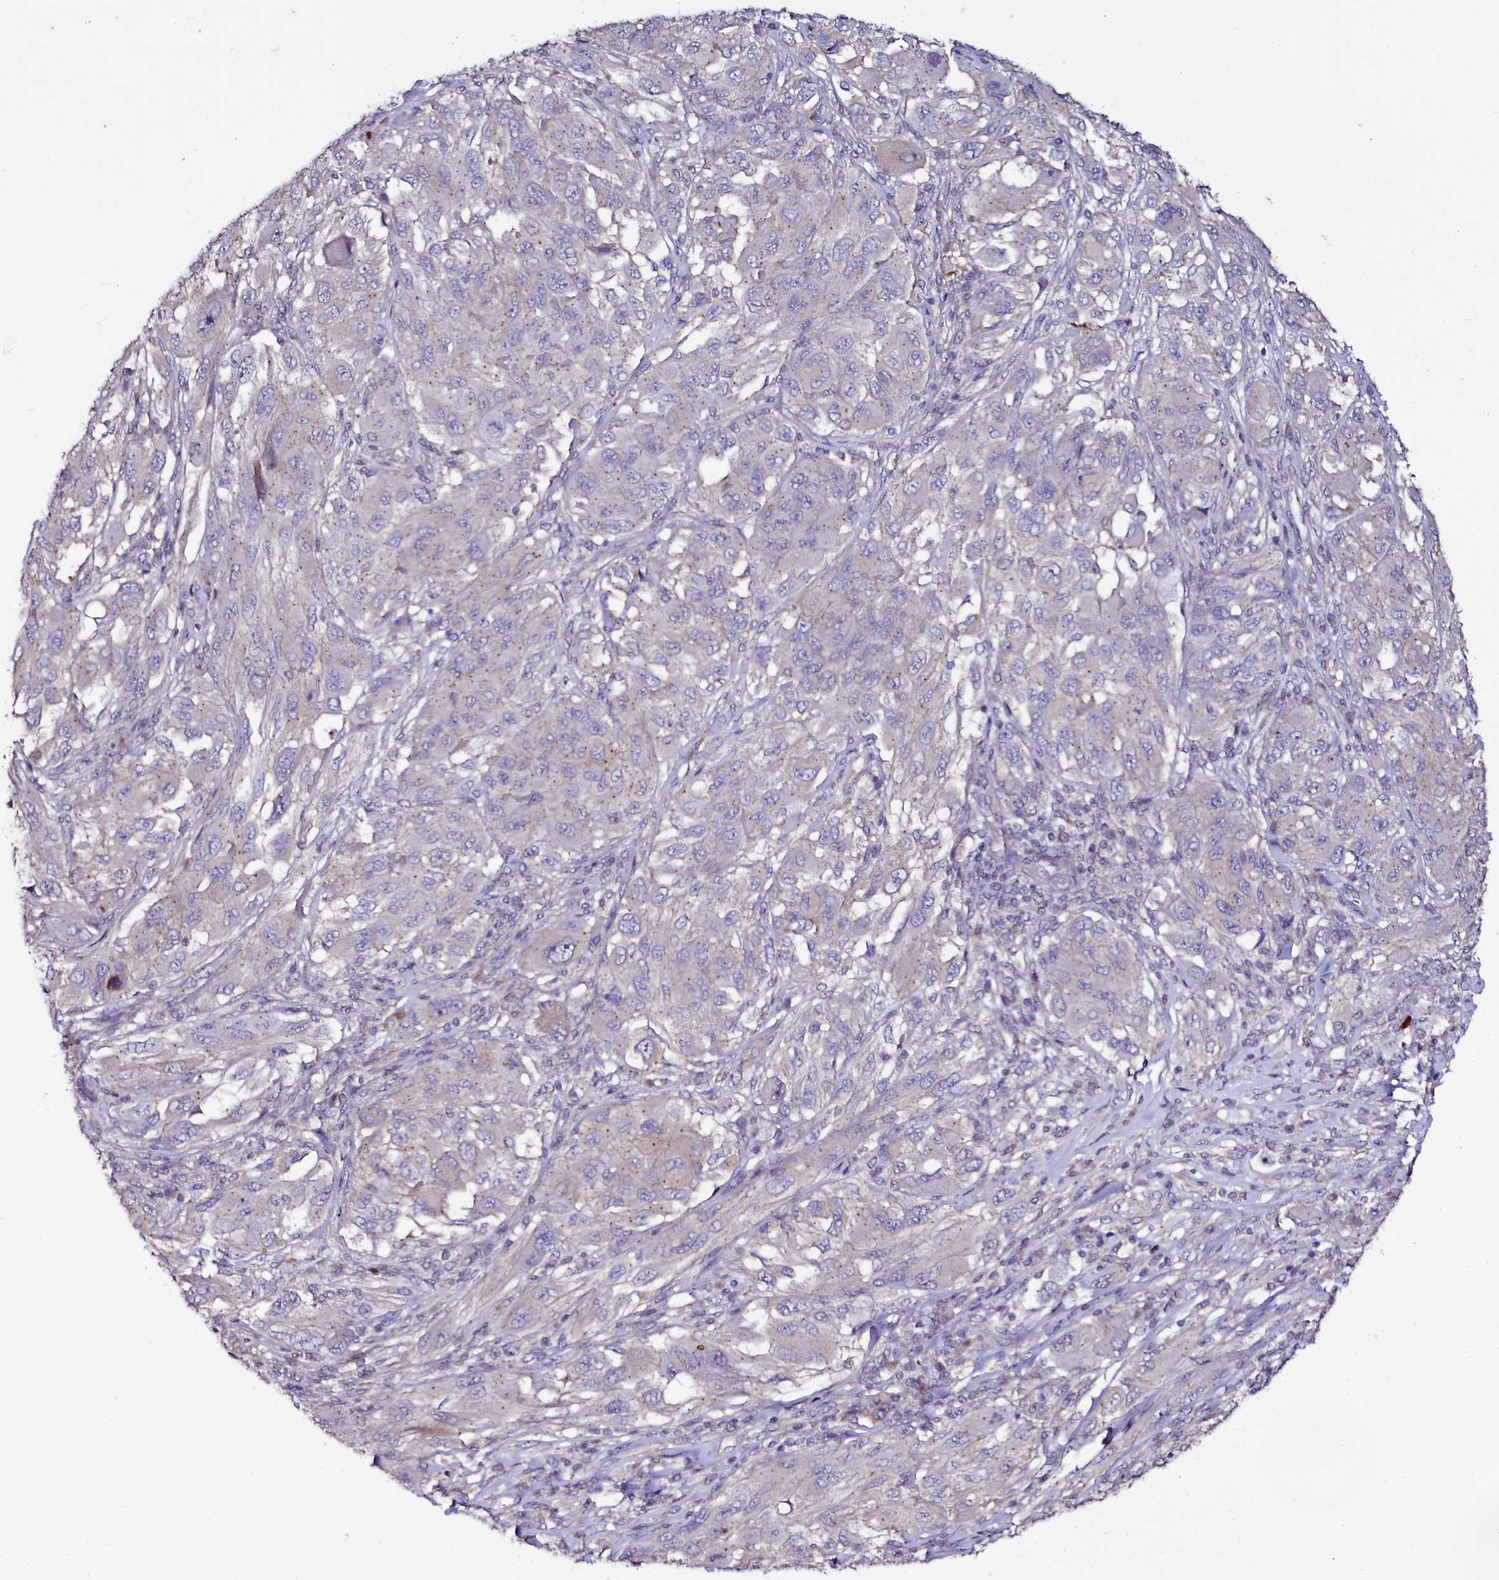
{"staining": {"intensity": "negative", "quantity": "none", "location": "none"}, "tissue": "melanoma", "cell_type": "Tumor cells", "image_type": "cancer", "snomed": [{"axis": "morphology", "description": "Malignant melanoma, NOS"}, {"axis": "topography", "description": "Skin"}], "caption": "High power microscopy photomicrograph of an immunohistochemistry (IHC) histopathology image of malignant melanoma, revealing no significant positivity in tumor cells. (Immunohistochemistry (ihc), brightfield microscopy, high magnification).", "gene": "USPL1", "patient": {"sex": "female", "age": 91}}